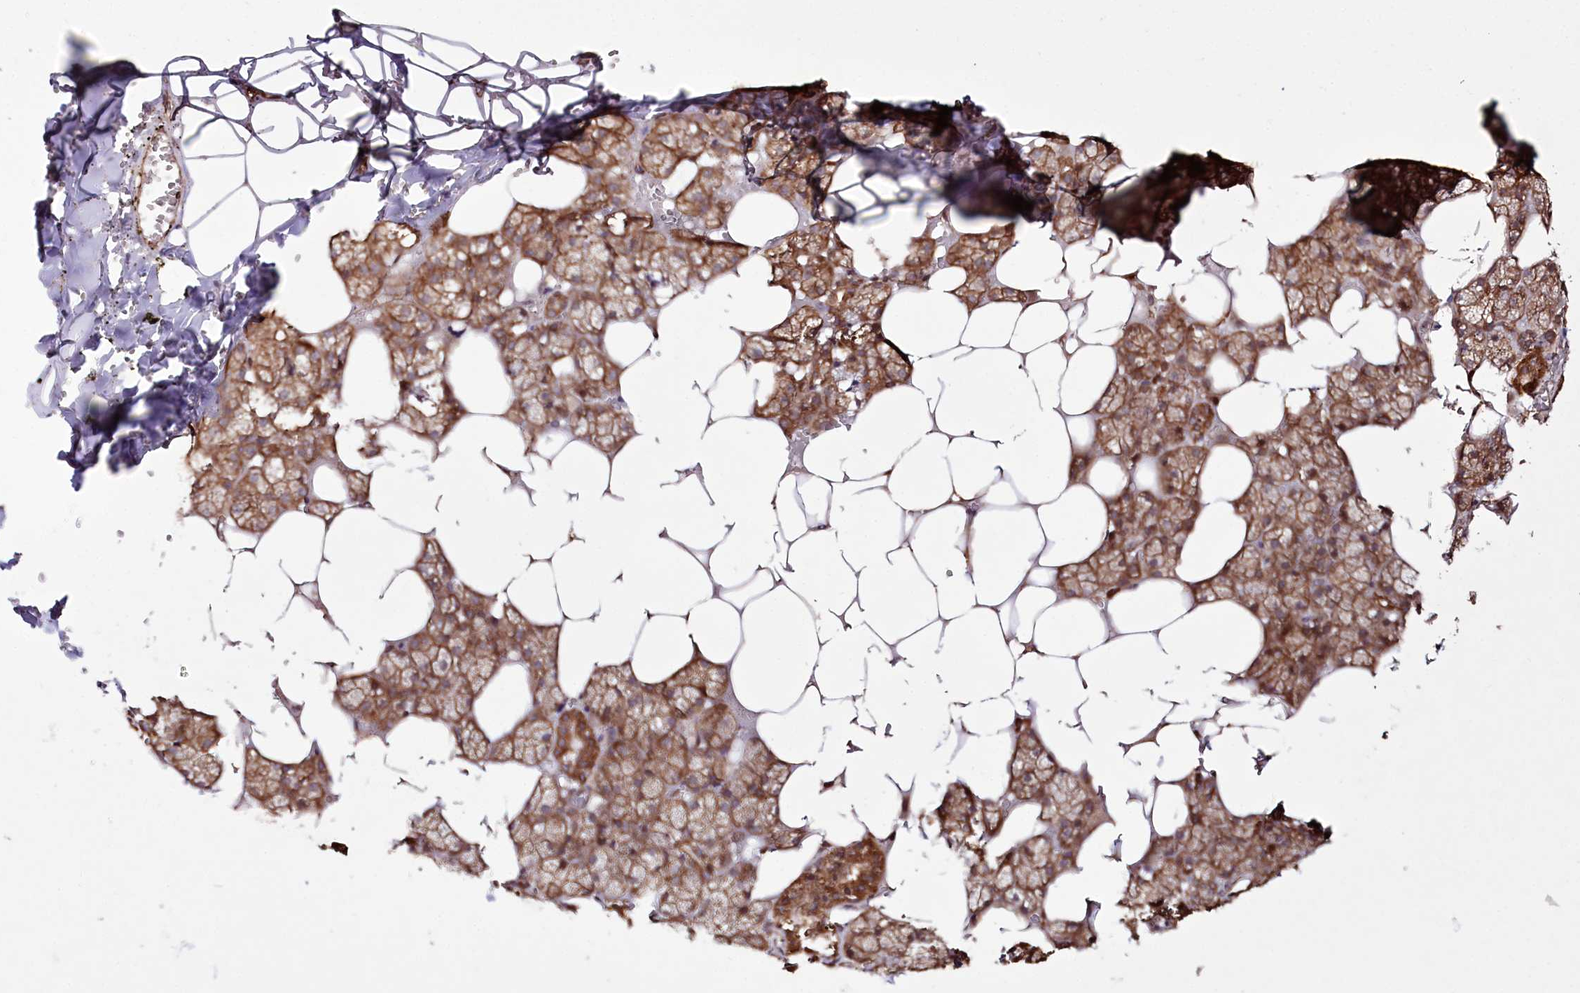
{"staining": {"intensity": "strong", "quantity": ">75%", "location": "cytoplasmic/membranous"}, "tissue": "salivary gland", "cell_type": "Glandular cells", "image_type": "normal", "snomed": [{"axis": "morphology", "description": "Normal tissue, NOS"}, {"axis": "topography", "description": "Salivary gland"}], "caption": "The histopathology image reveals immunohistochemical staining of normal salivary gland. There is strong cytoplasmic/membranous positivity is identified in approximately >75% of glandular cells.", "gene": "DHX29", "patient": {"sex": "male", "age": 62}}